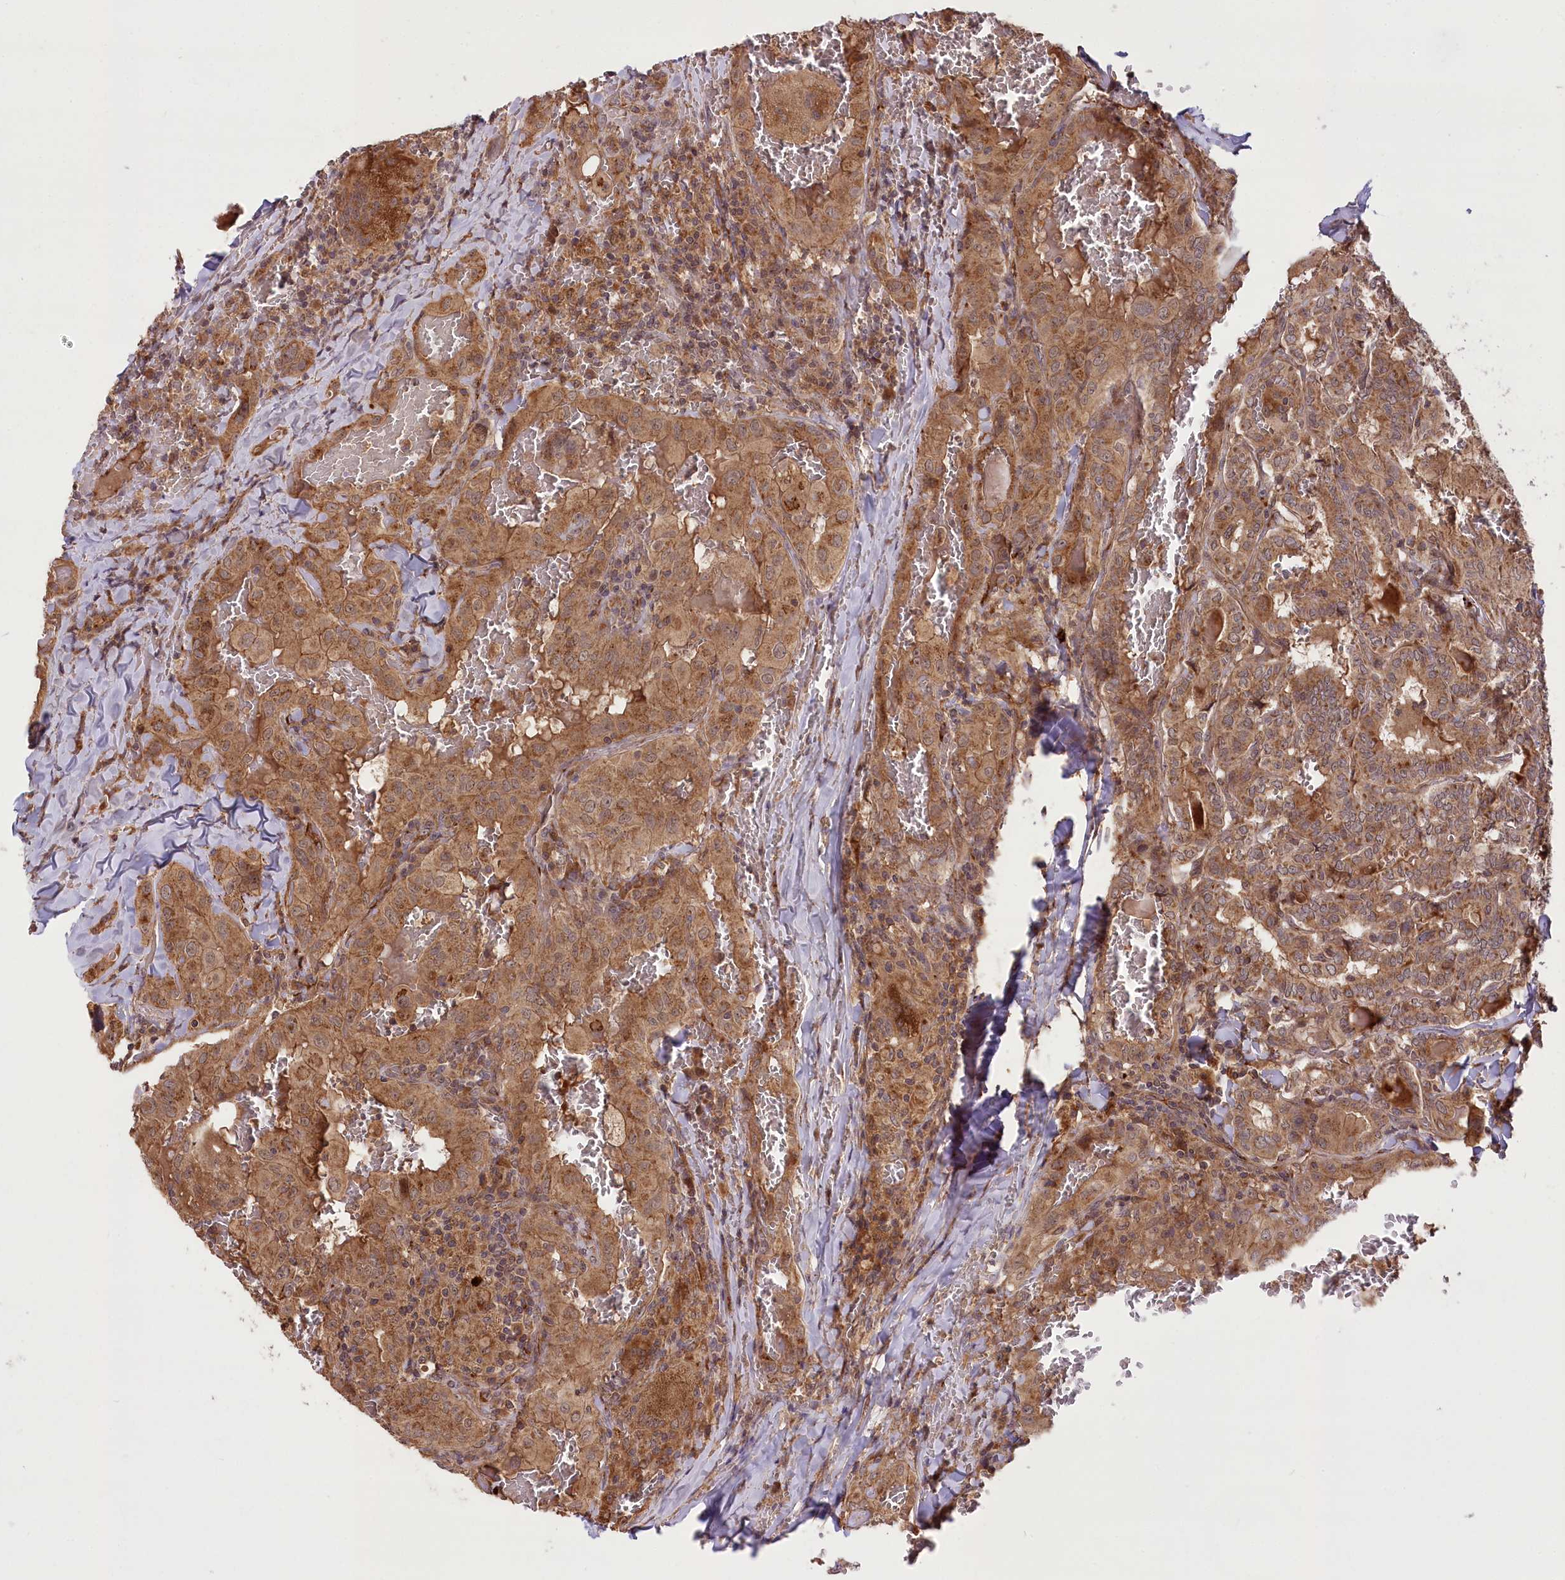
{"staining": {"intensity": "moderate", "quantity": ">75%", "location": "cytoplasmic/membranous"}, "tissue": "thyroid cancer", "cell_type": "Tumor cells", "image_type": "cancer", "snomed": [{"axis": "morphology", "description": "Papillary adenocarcinoma, NOS"}, {"axis": "topography", "description": "Thyroid gland"}], "caption": "Human thyroid cancer stained for a protein (brown) demonstrates moderate cytoplasmic/membranous positive staining in approximately >75% of tumor cells.", "gene": "CARD19", "patient": {"sex": "female", "age": 72}}